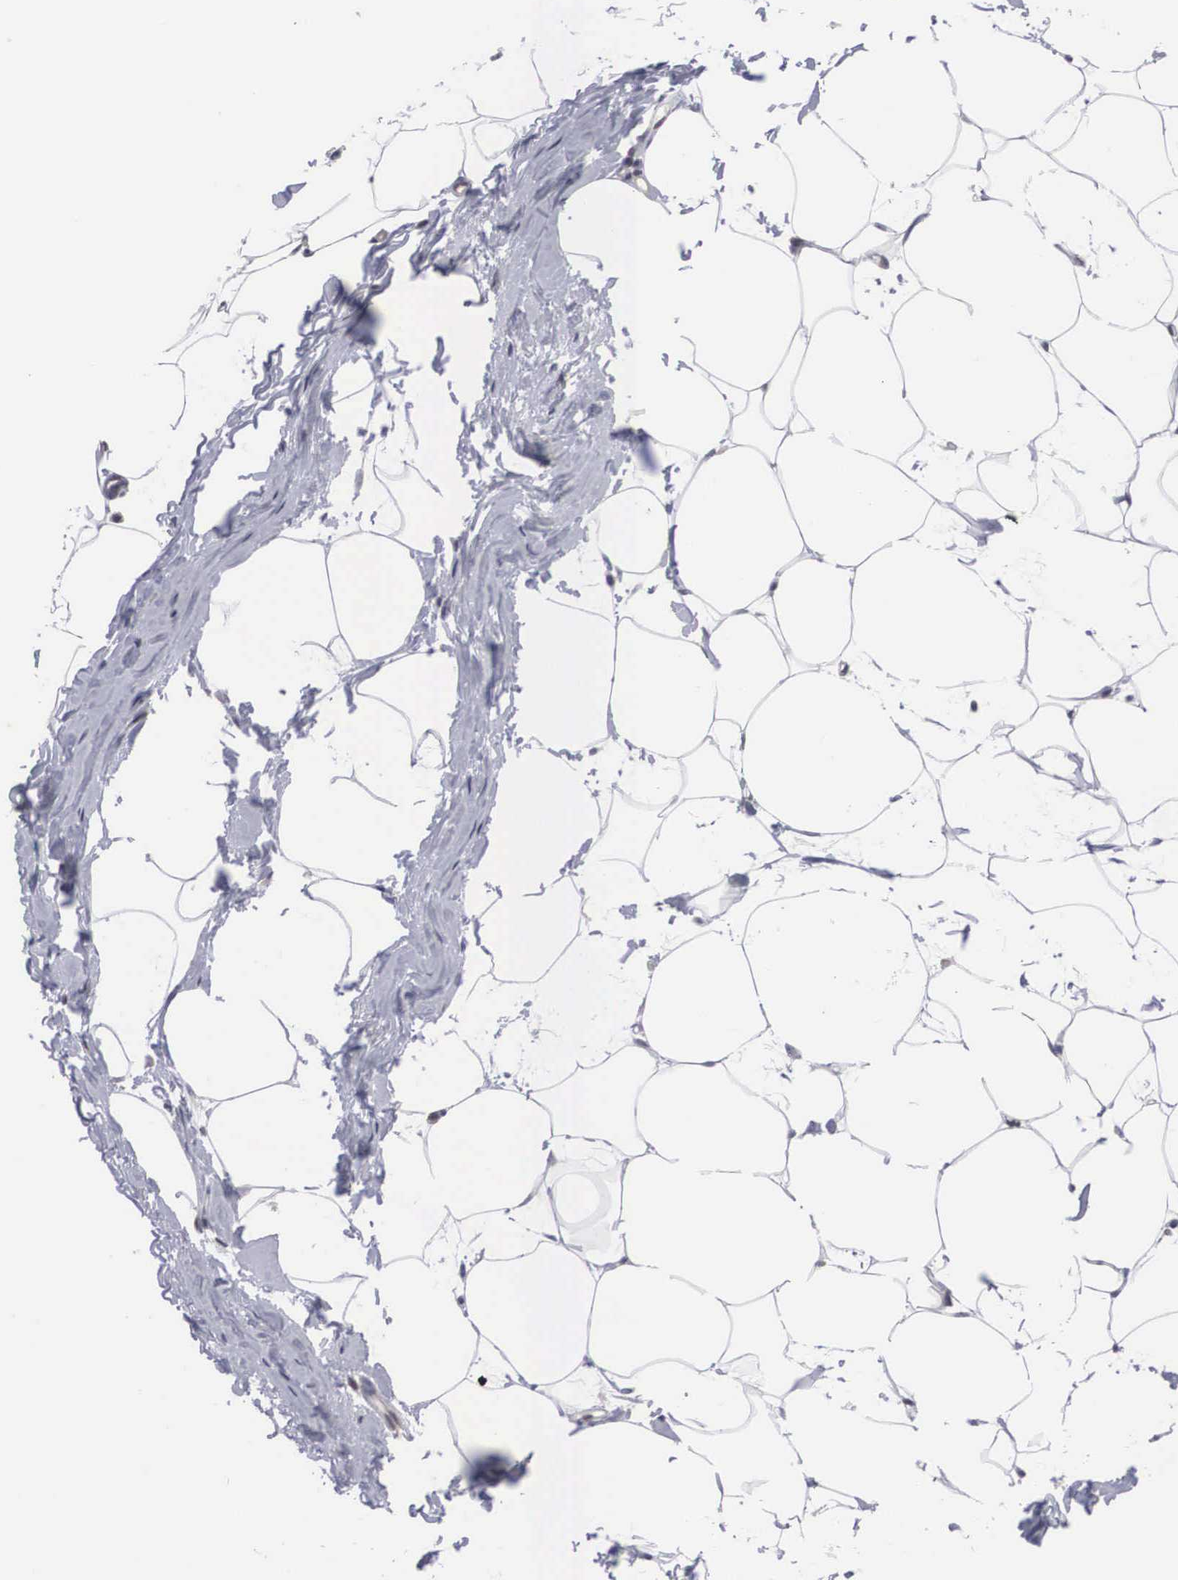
{"staining": {"intensity": "negative", "quantity": "none", "location": "none"}, "tissue": "adipose tissue", "cell_type": "Adipocytes", "image_type": "normal", "snomed": [{"axis": "morphology", "description": "Normal tissue, NOS"}, {"axis": "topography", "description": "Breast"}], "caption": "IHC photomicrograph of unremarkable adipose tissue: adipose tissue stained with DAB shows no significant protein staining in adipocytes.", "gene": "OTX2", "patient": {"sex": "female", "age": 45}}